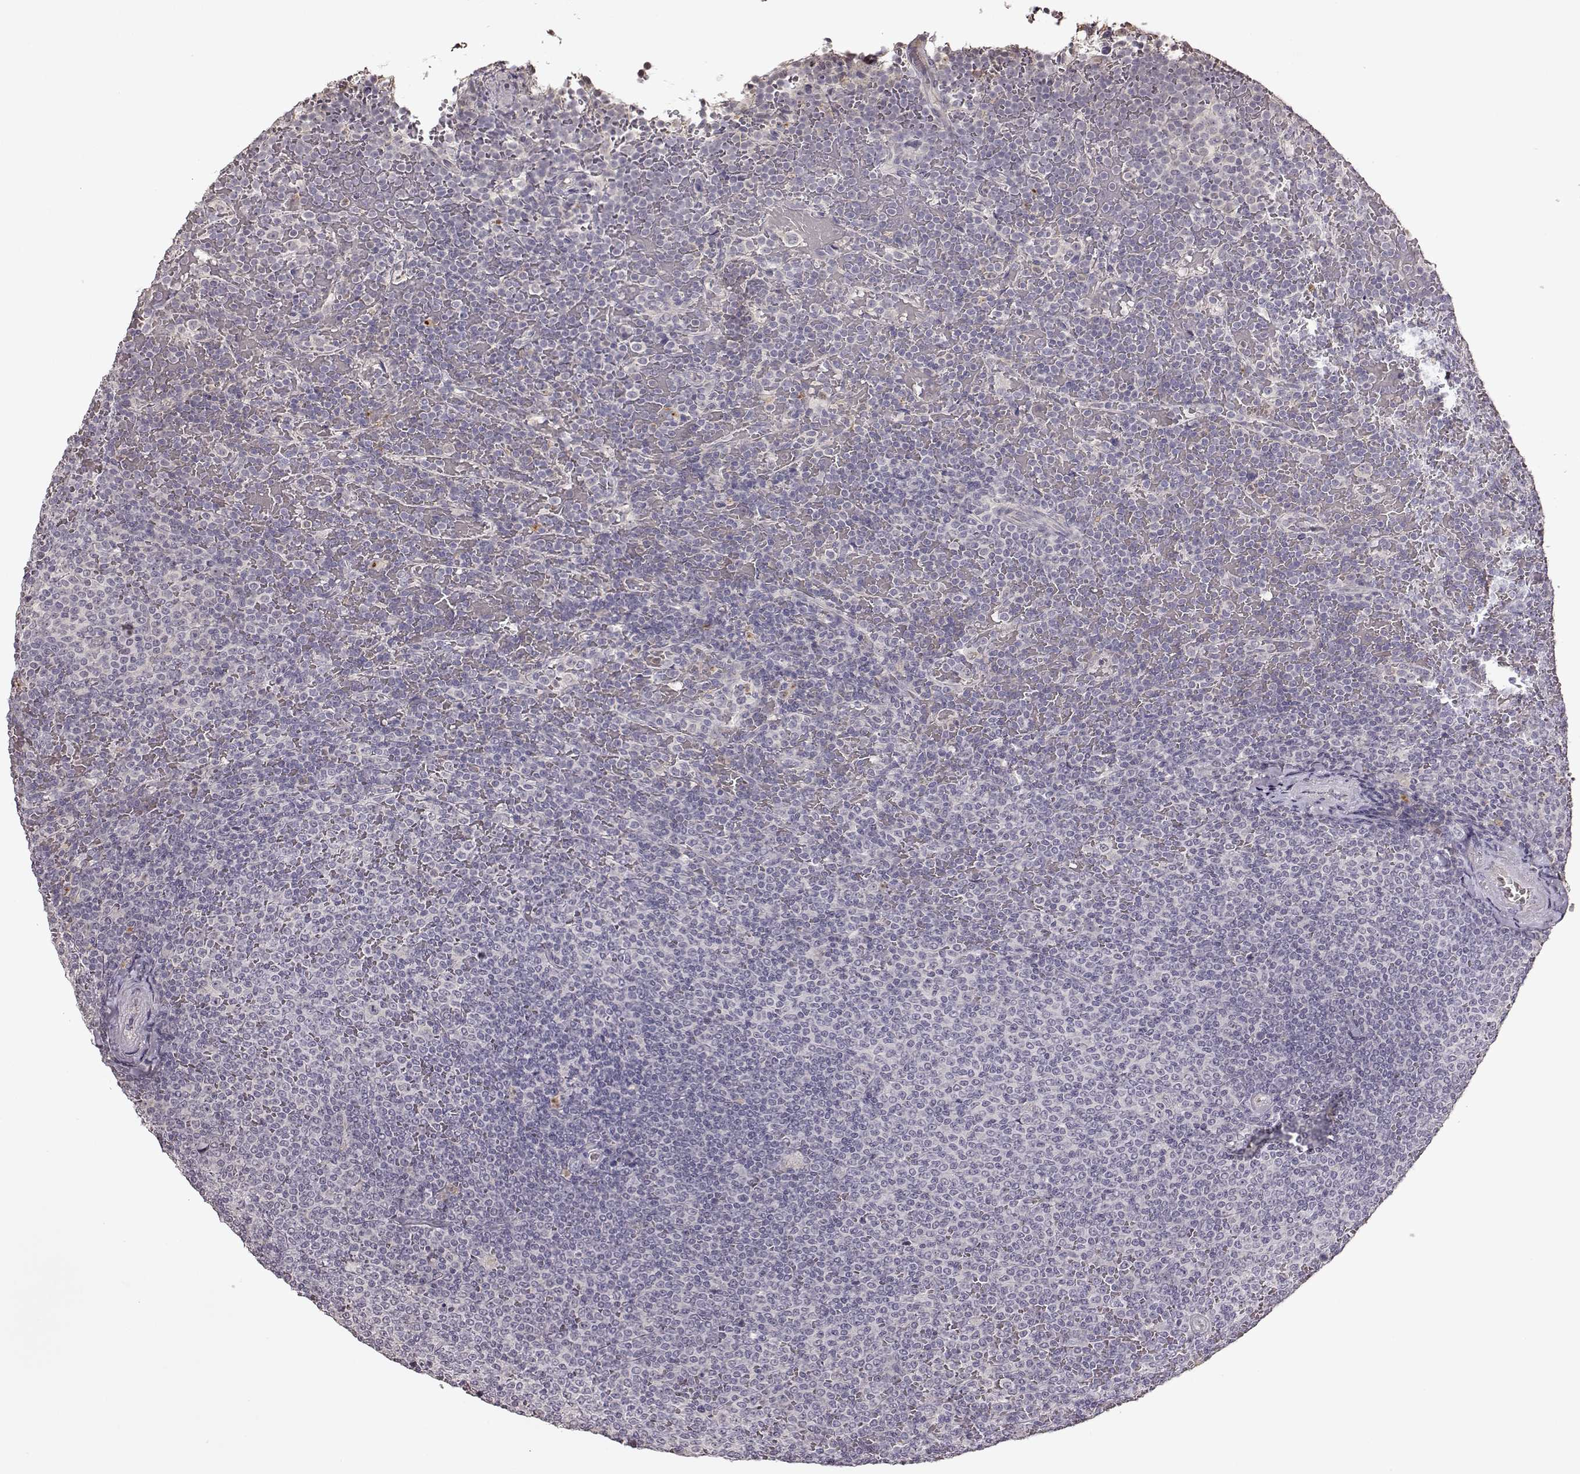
{"staining": {"intensity": "negative", "quantity": "none", "location": "none"}, "tissue": "lymphoma", "cell_type": "Tumor cells", "image_type": "cancer", "snomed": [{"axis": "morphology", "description": "Malignant lymphoma, non-Hodgkin's type, Low grade"}, {"axis": "topography", "description": "Spleen"}], "caption": "Immunohistochemical staining of low-grade malignant lymphoma, non-Hodgkin's type shows no significant positivity in tumor cells.", "gene": "CRB1", "patient": {"sex": "female", "age": 77}}